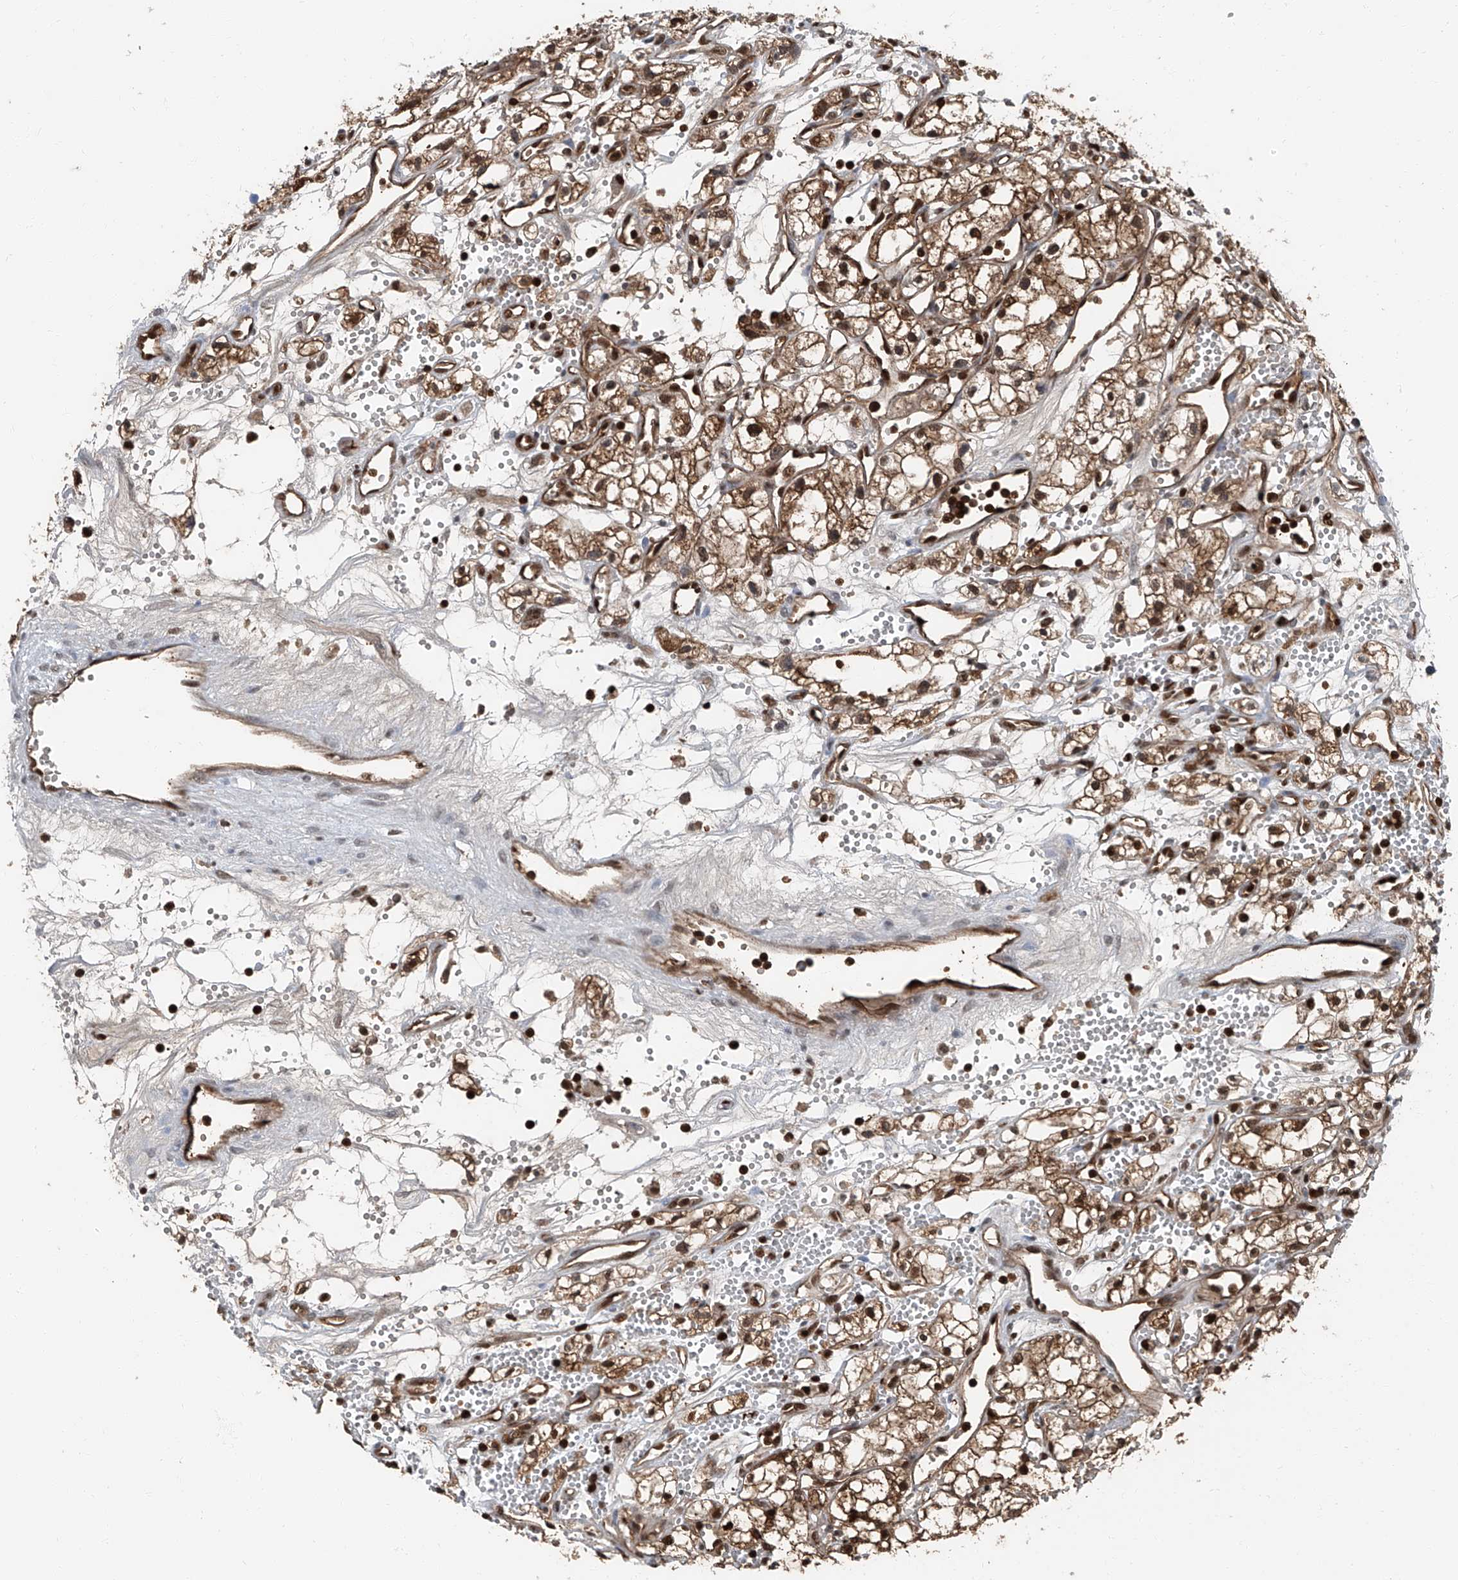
{"staining": {"intensity": "moderate", "quantity": ">75%", "location": "cytoplasmic/membranous,nuclear"}, "tissue": "renal cancer", "cell_type": "Tumor cells", "image_type": "cancer", "snomed": [{"axis": "morphology", "description": "Adenocarcinoma, NOS"}, {"axis": "topography", "description": "Kidney"}], "caption": "Protein staining of renal cancer (adenocarcinoma) tissue shows moderate cytoplasmic/membranous and nuclear positivity in approximately >75% of tumor cells. (DAB (3,3'-diaminobenzidine) IHC, brown staining for protein, blue staining for nuclei).", "gene": "PSMB10", "patient": {"sex": "male", "age": 59}}